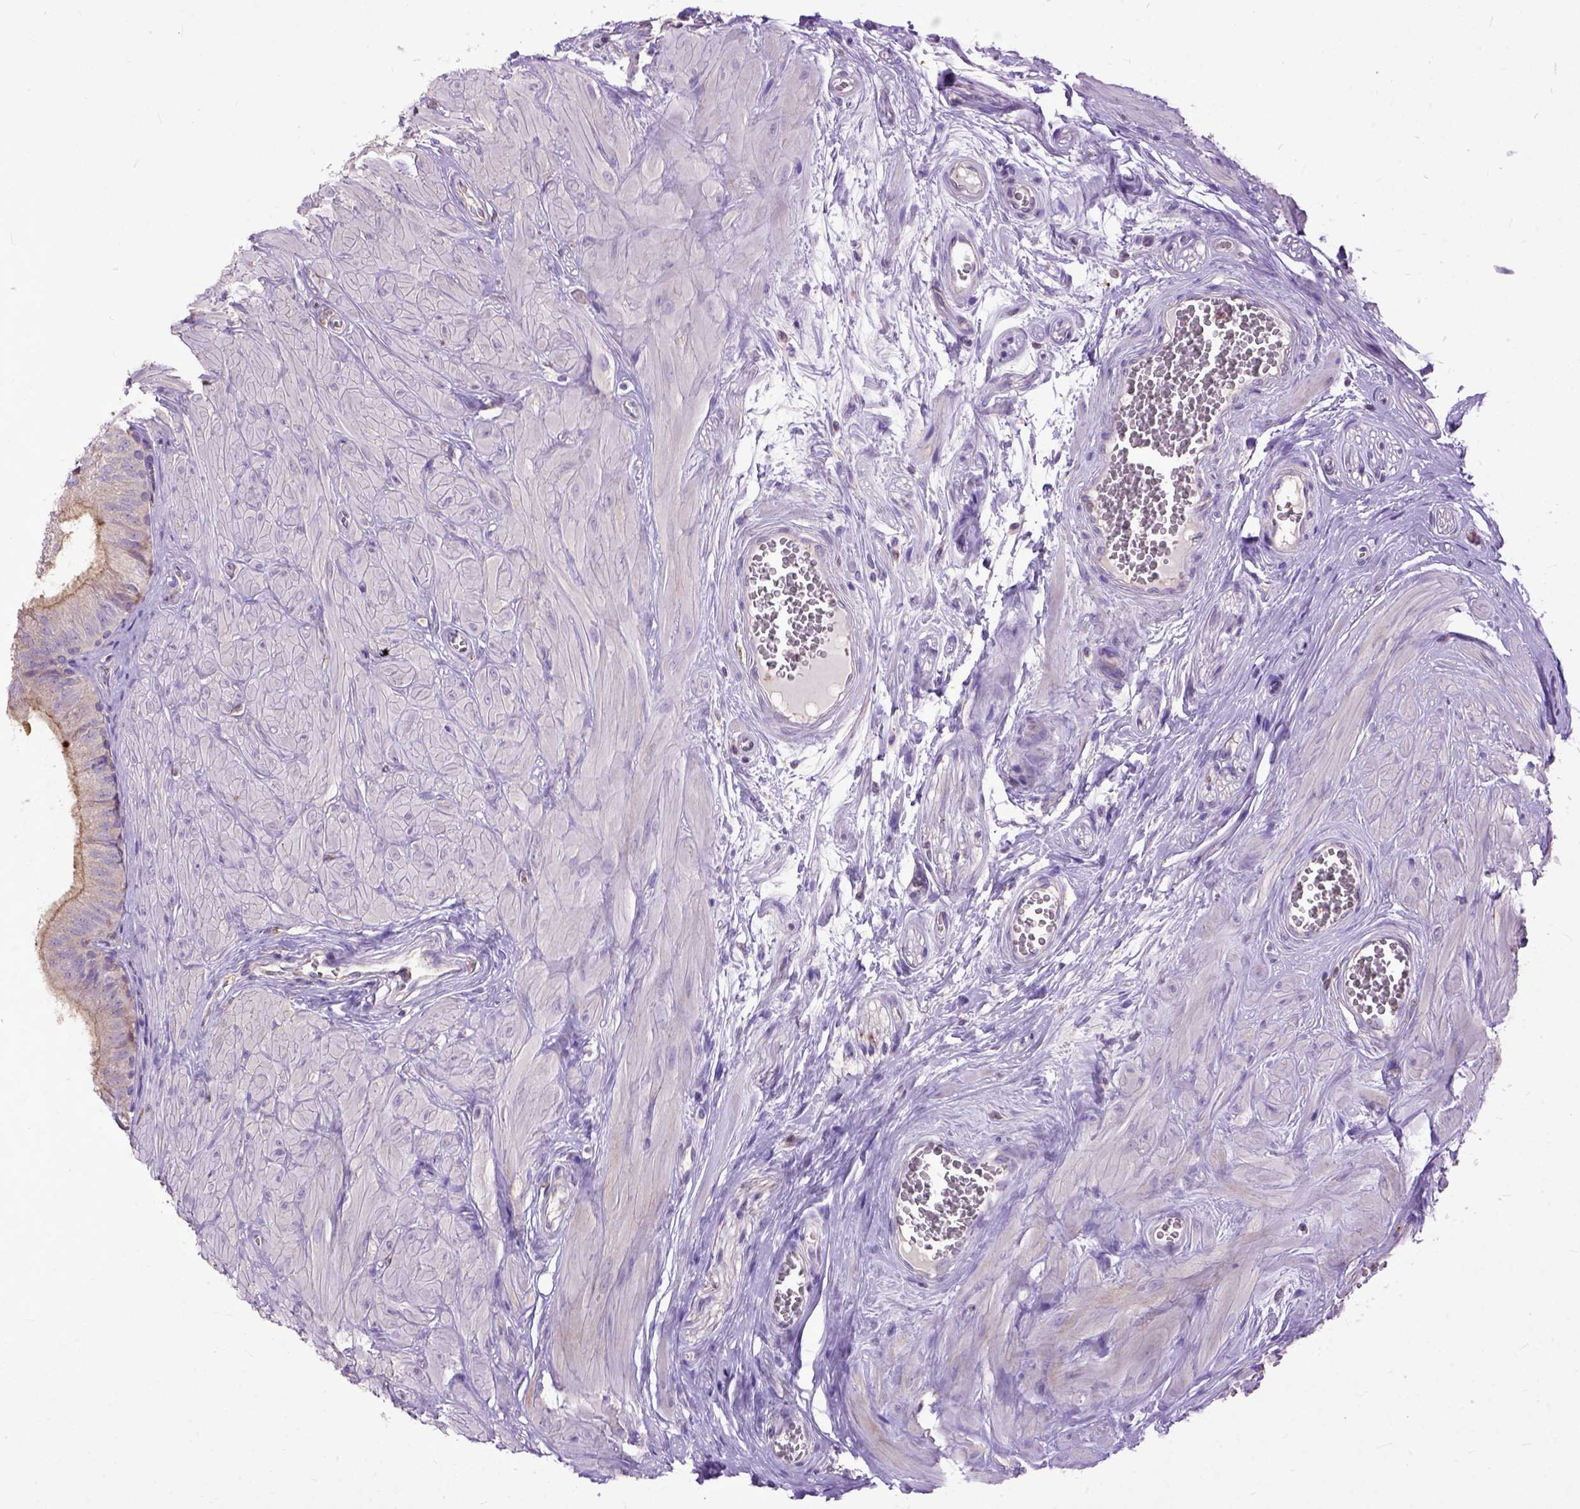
{"staining": {"intensity": "weak", "quantity": ">75%", "location": "cytoplasmic/membranous"}, "tissue": "epididymis", "cell_type": "Glandular cells", "image_type": "normal", "snomed": [{"axis": "morphology", "description": "Normal tissue, NOS"}, {"axis": "topography", "description": "Epididymis"}], "caption": "An immunohistochemistry micrograph of normal tissue is shown. Protein staining in brown labels weak cytoplasmic/membranous positivity in epididymis within glandular cells. The staining was performed using DAB (3,3'-diaminobenzidine), with brown indicating positive protein expression. Nuclei are stained blue with hematoxylin.", "gene": "NAMPT", "patient": {"sex": "male", "age": 37}}